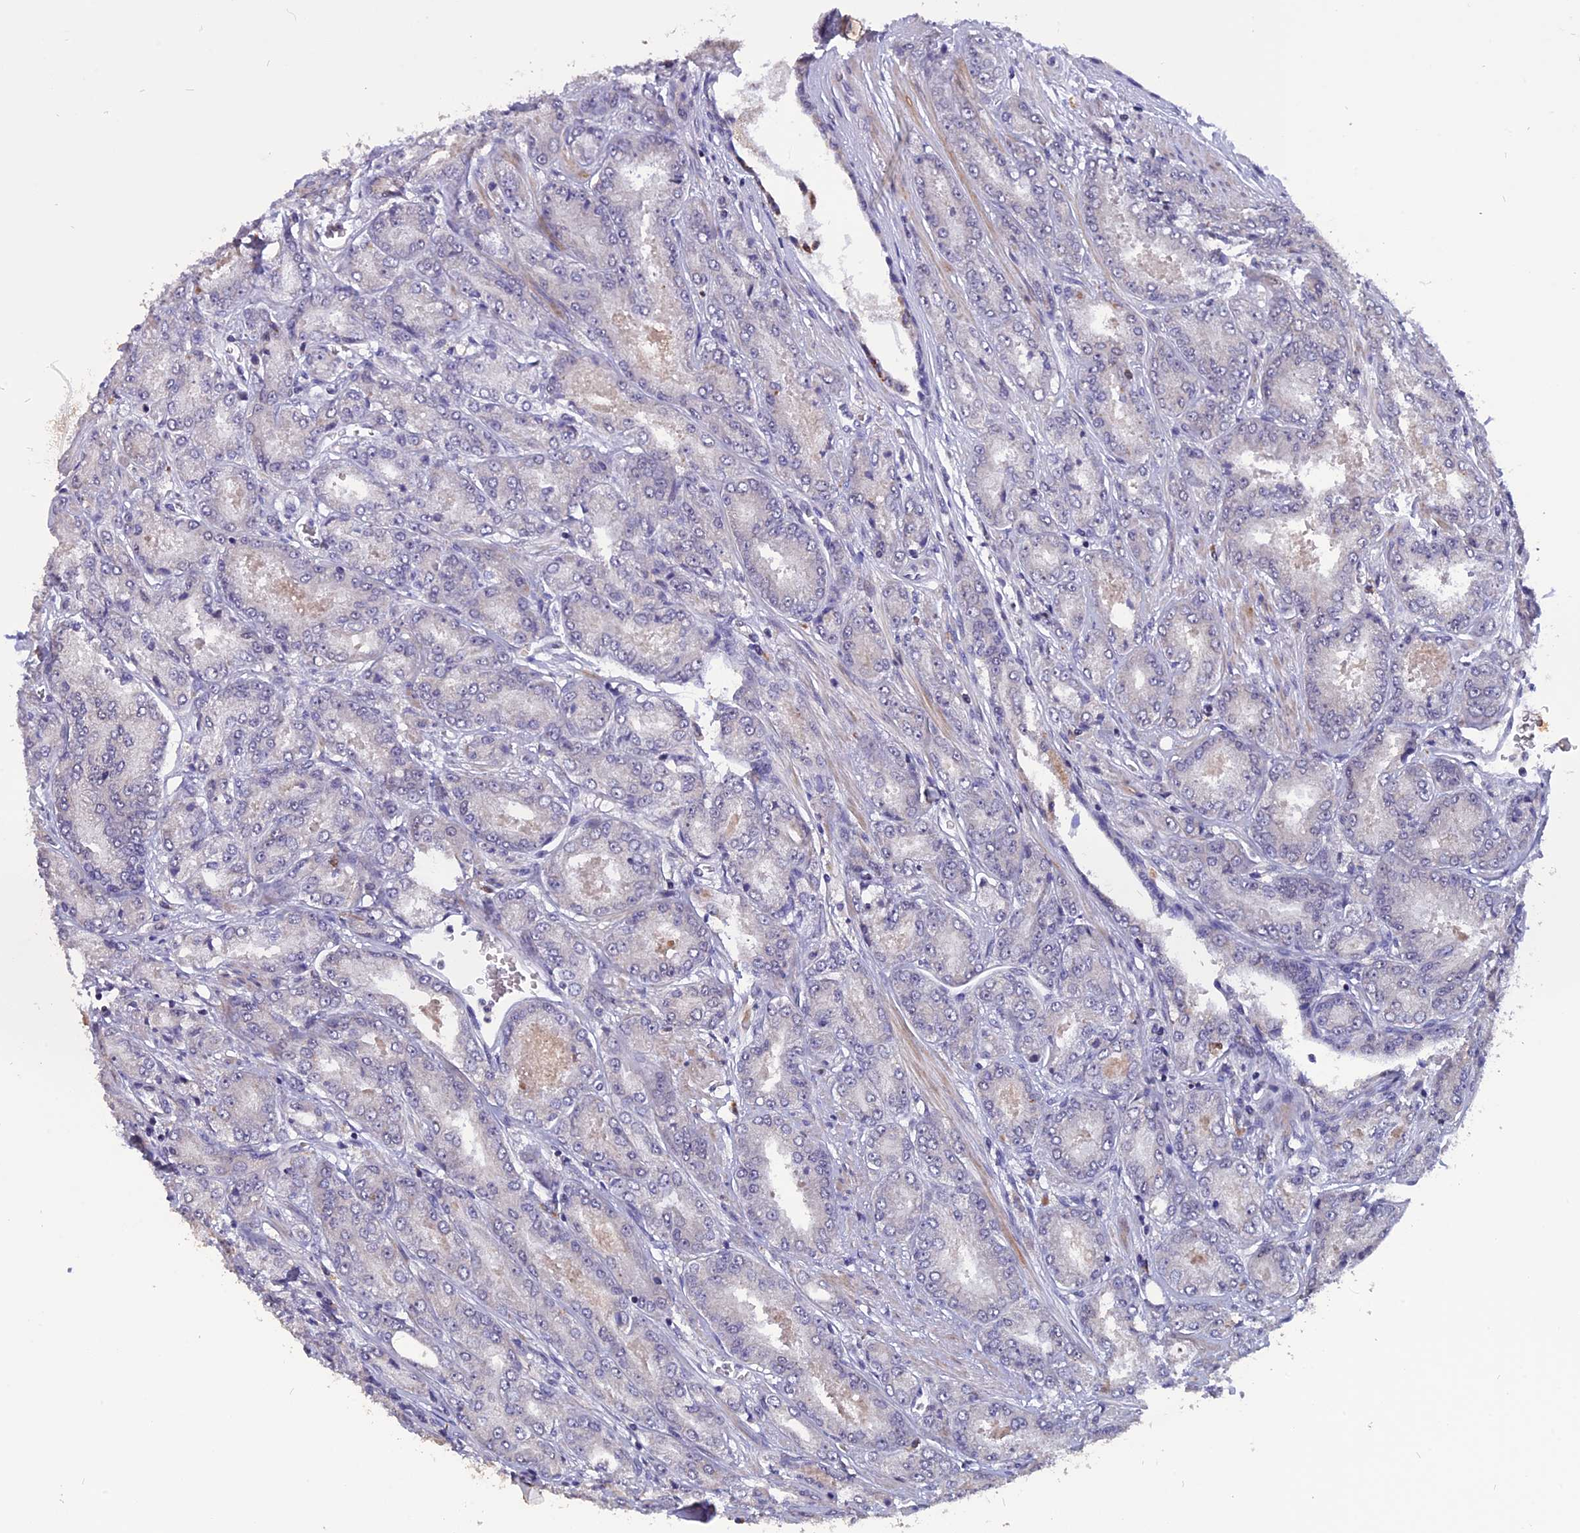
{"staining": {"intensity": "negative", "quantity": "none", "location": "none"}, "tissue": "prostate cancer", "cell_type": "Tumor cells", "image_type": "cancer", "snomed": [{"axis": "morphology", "description": "Adenocarcinoma, High grade"}, {"axis": "topography", "description": "Prostate"}], "caption": "An immunohistochemistry (IHC) histopathology image of prostate cancer is shown. There is no staining in tumor cells of prostate cancer.", "gene": "TMEM263", "patient": {"sex": "male", "age": 74}}